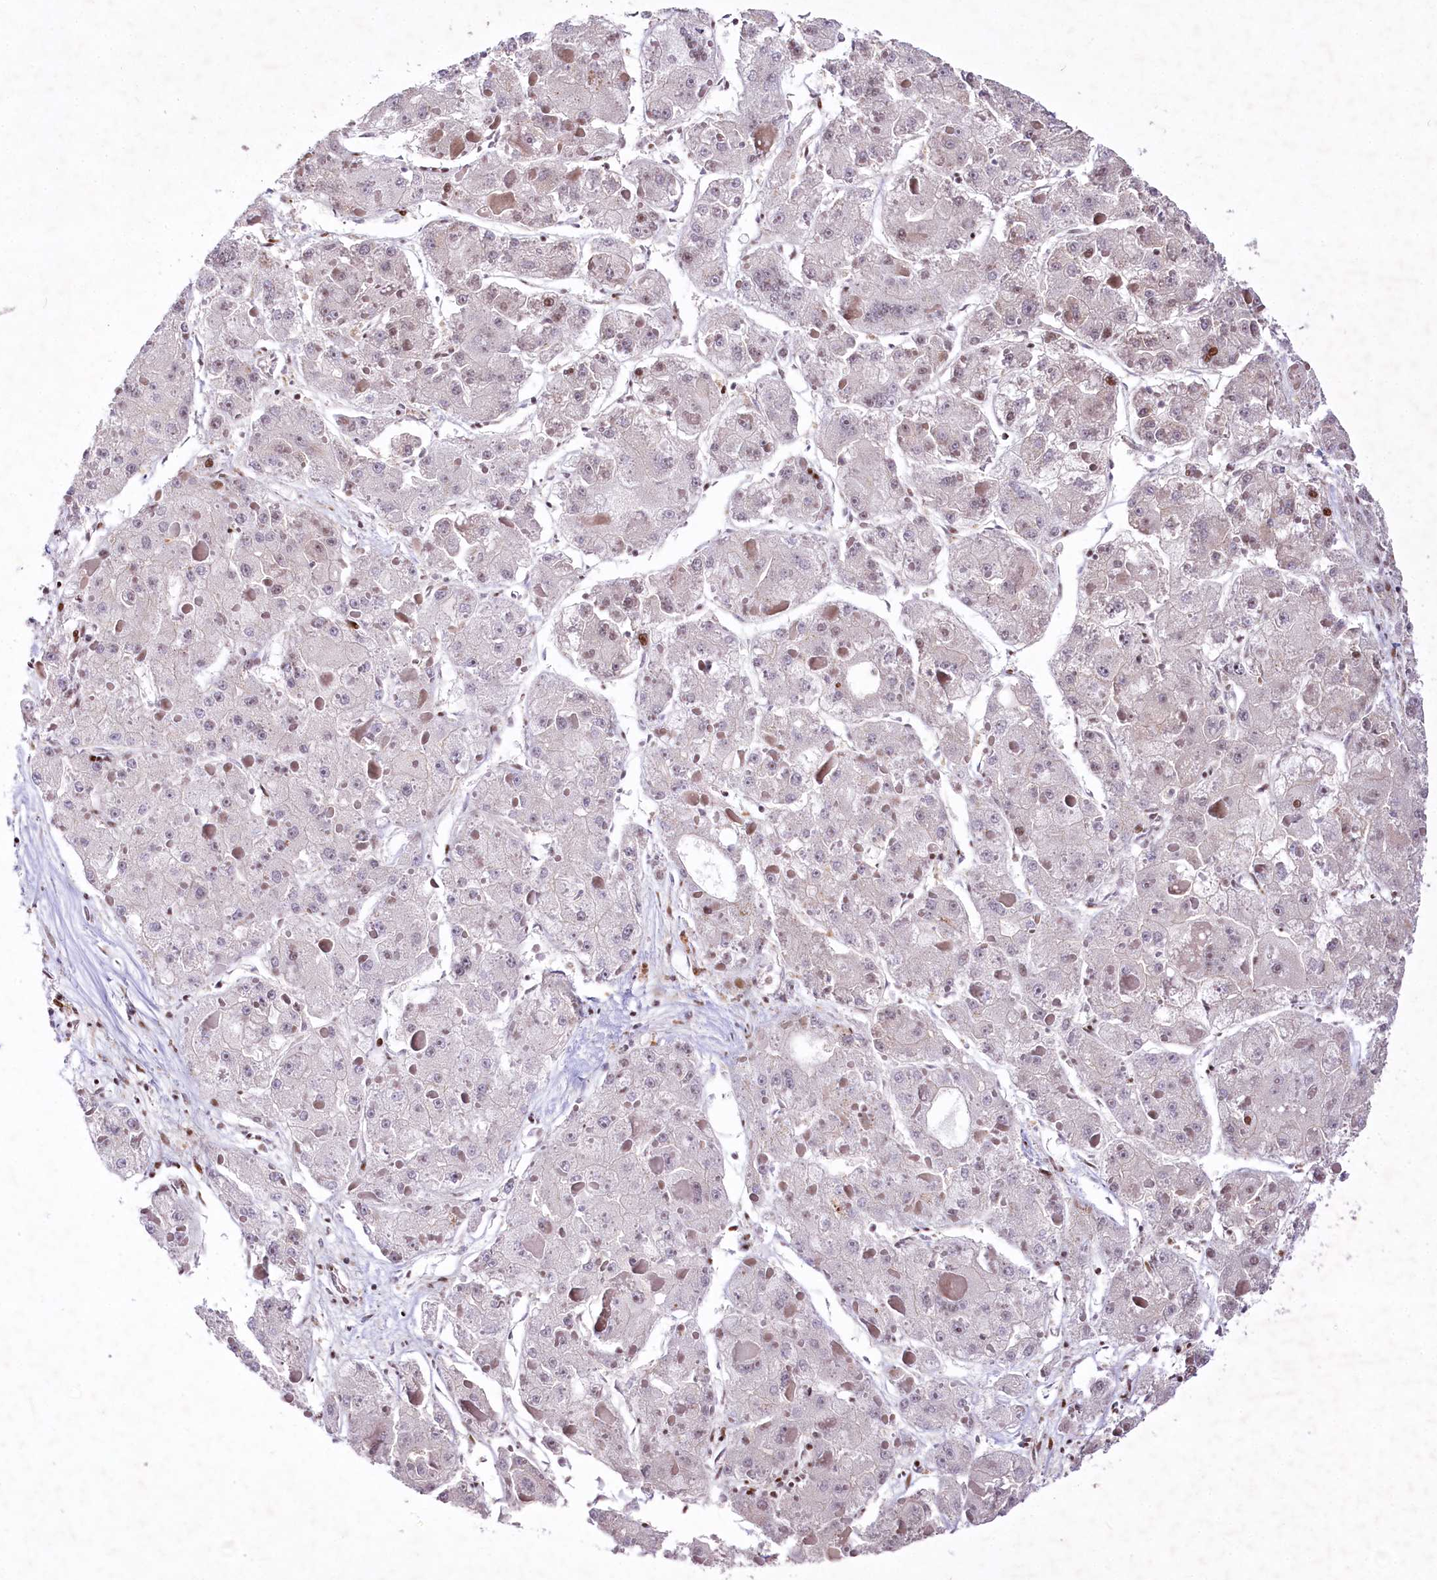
{"staining": {"intensity": "negative", "quantity": "none", "location": "none"}, "tissue": "liver cancer", "cell_type": "Tumor cells", "image_type": "cancer", "snomed": [{"axis": "morphology", "description": "Carcinoma, Hepatocellular, NOS"}, {"axis": "topography", "description": "Liver"}], "caption": "Immunohistochemical staining of hepatocellular carcinoma (liver) demonstrates no significant expression in tumor cells.", "gene": "ZFYVE27", "patient": {"sex": "female", "age": 73}}